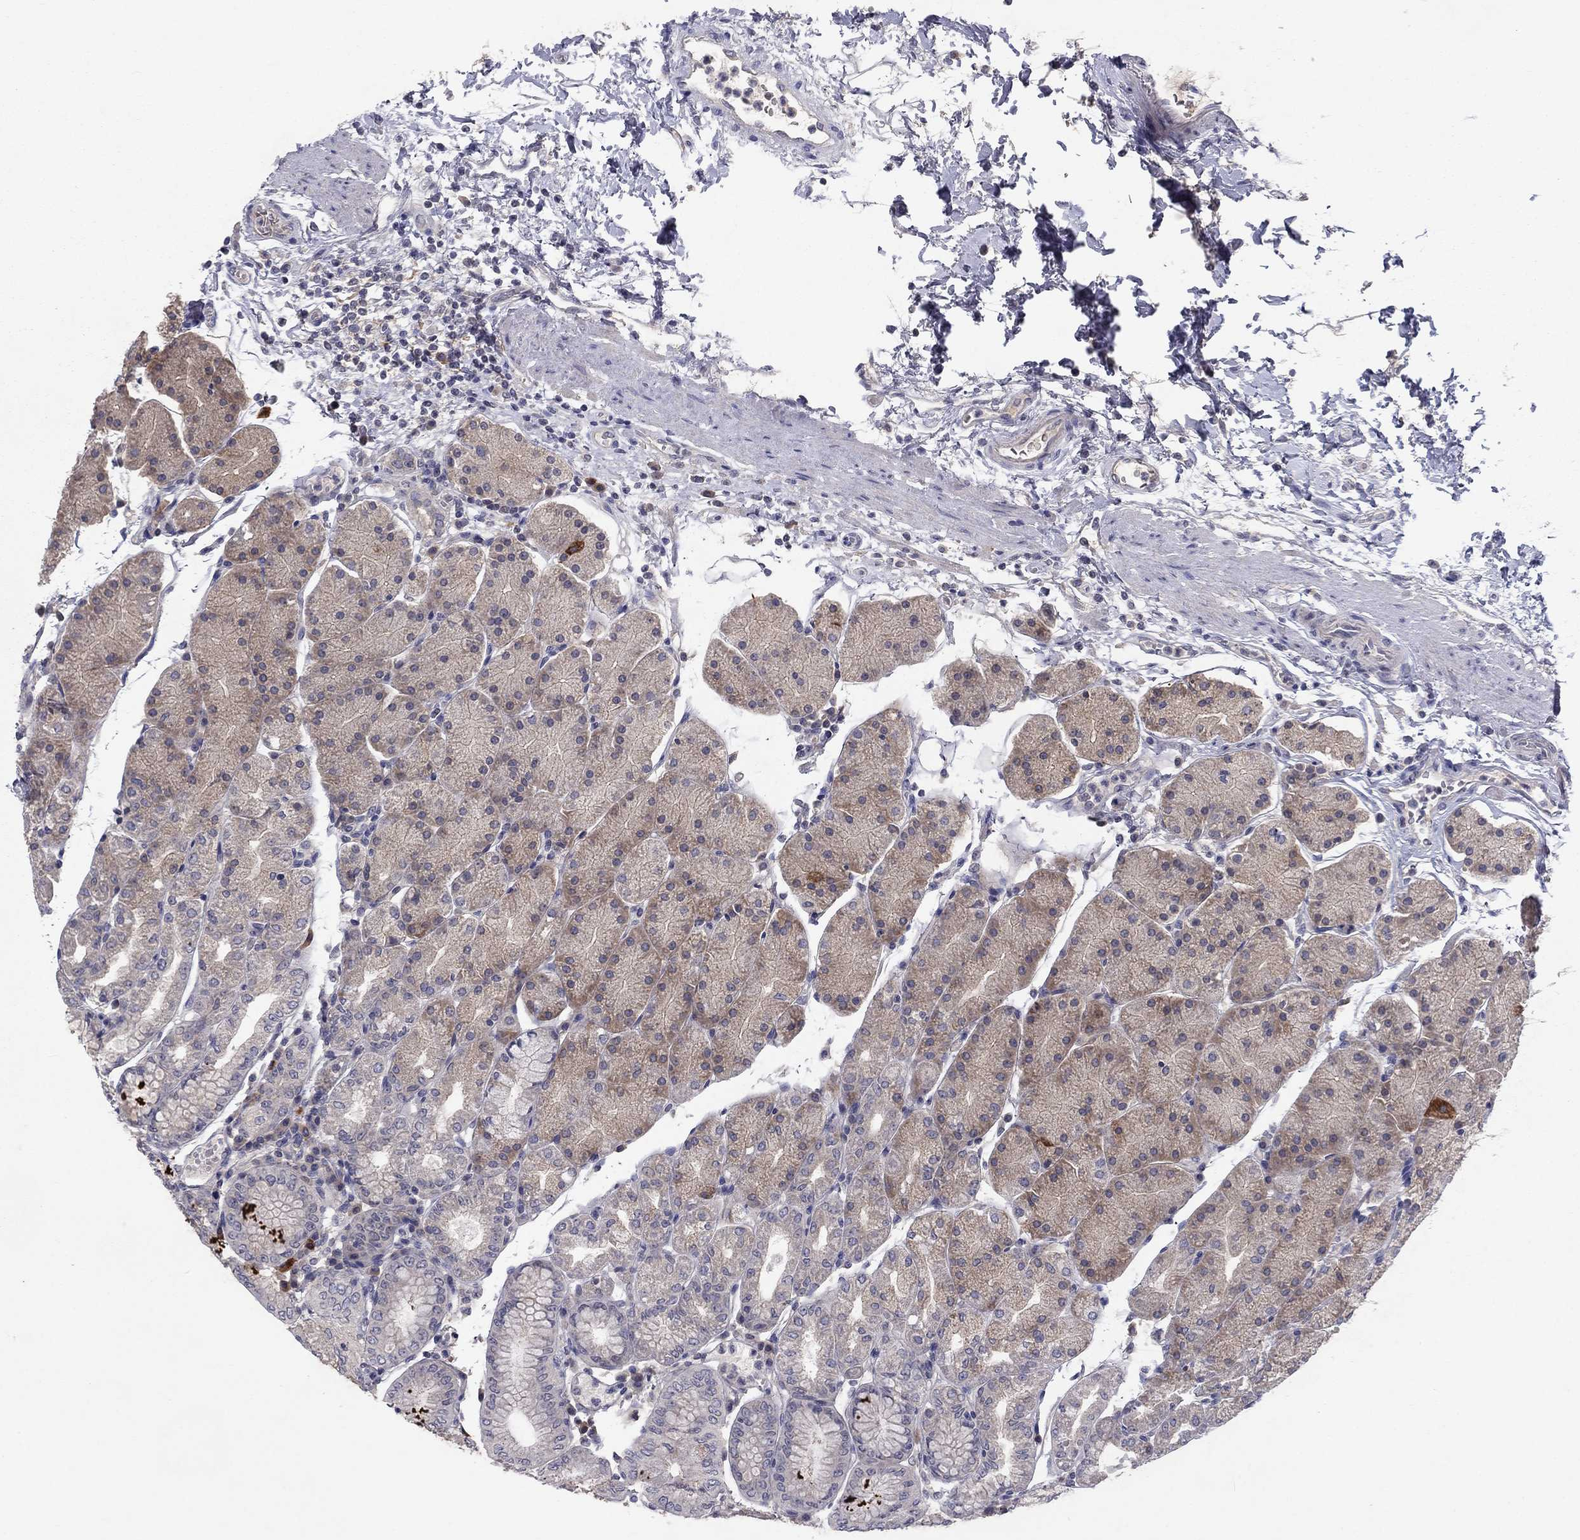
{"staining": {"intensity": "strong", "quantity": "<25%", "location": "cytoplasmic/membranous"}, "tissue": "stomach", "cell_type": "Glandular cells", "image_type": "normal", "snomed": [{"axis": "morphology", "description": "Normal tissue, NOS"}, {"axis": "topography", "description": "Stomach"}], "caption": "Protein positivity by immunohistochemistry (IHC) demonstrates strong cytoplasmic/membranous expression in approximately <25% of glandular cells in unremarkable stomach. The protein of interest is shown in brown color, while the nuclei are stained blue.", "gene": "CACNA1A", "patient": {"sex": "male", "age": 54}}